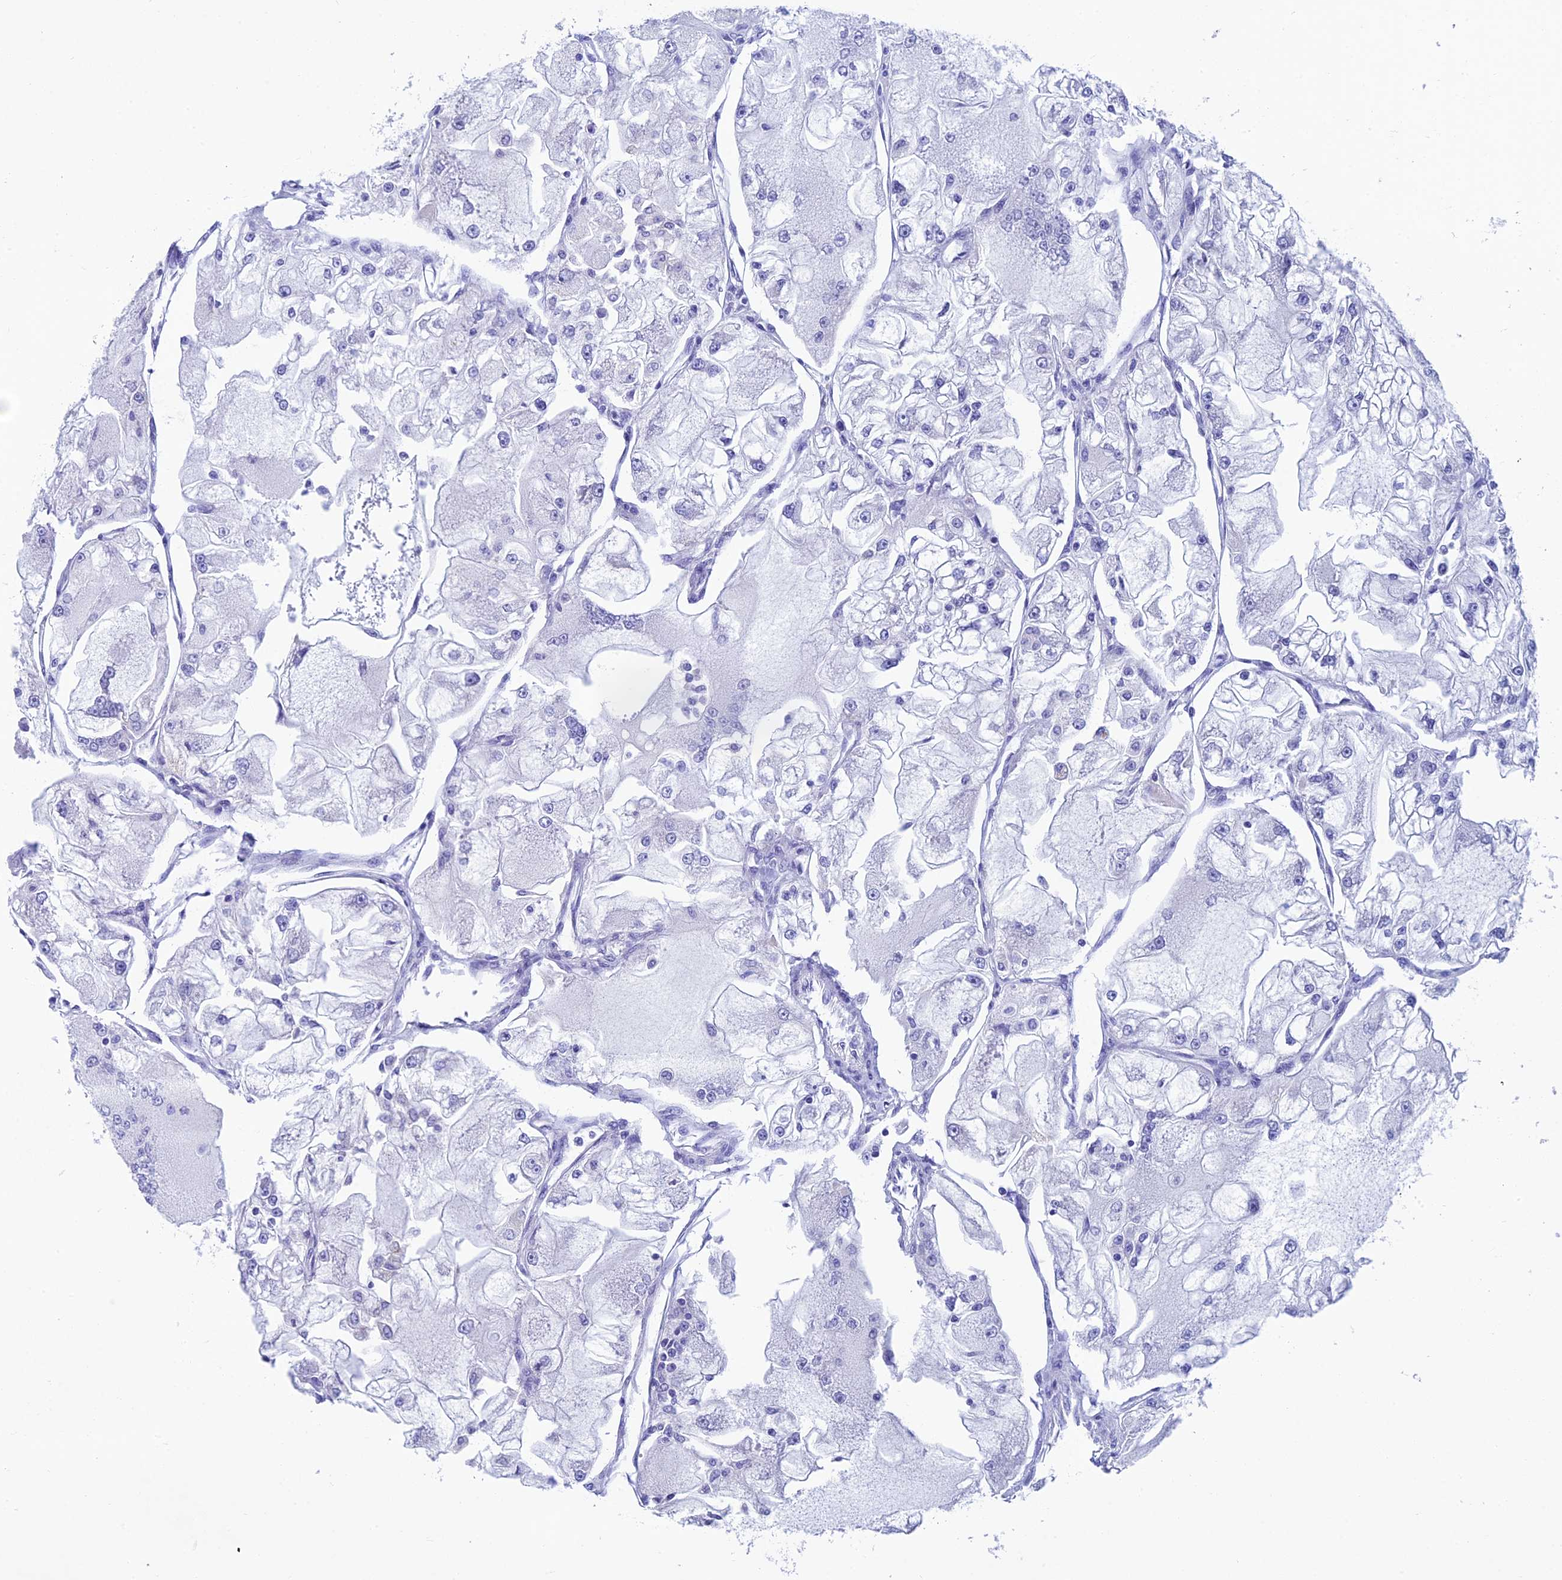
{"staining": {"intensity": "negative", "quantity": "none", "location": "none"}, "tissue": "renal cancer", "cell_type": "Tumor cells", "image_type": "cancer", "snomed": [{"axis": "morphology", "description": "Adenocarcinoma, NOS"}, {"axis": "topography", "description": "Kidney"}], "caption": "The histopathology image shows no staining of tumor cells in renal cancer.", "gene": "REEP4", "patient": {"sex": "female", "age": 72}}